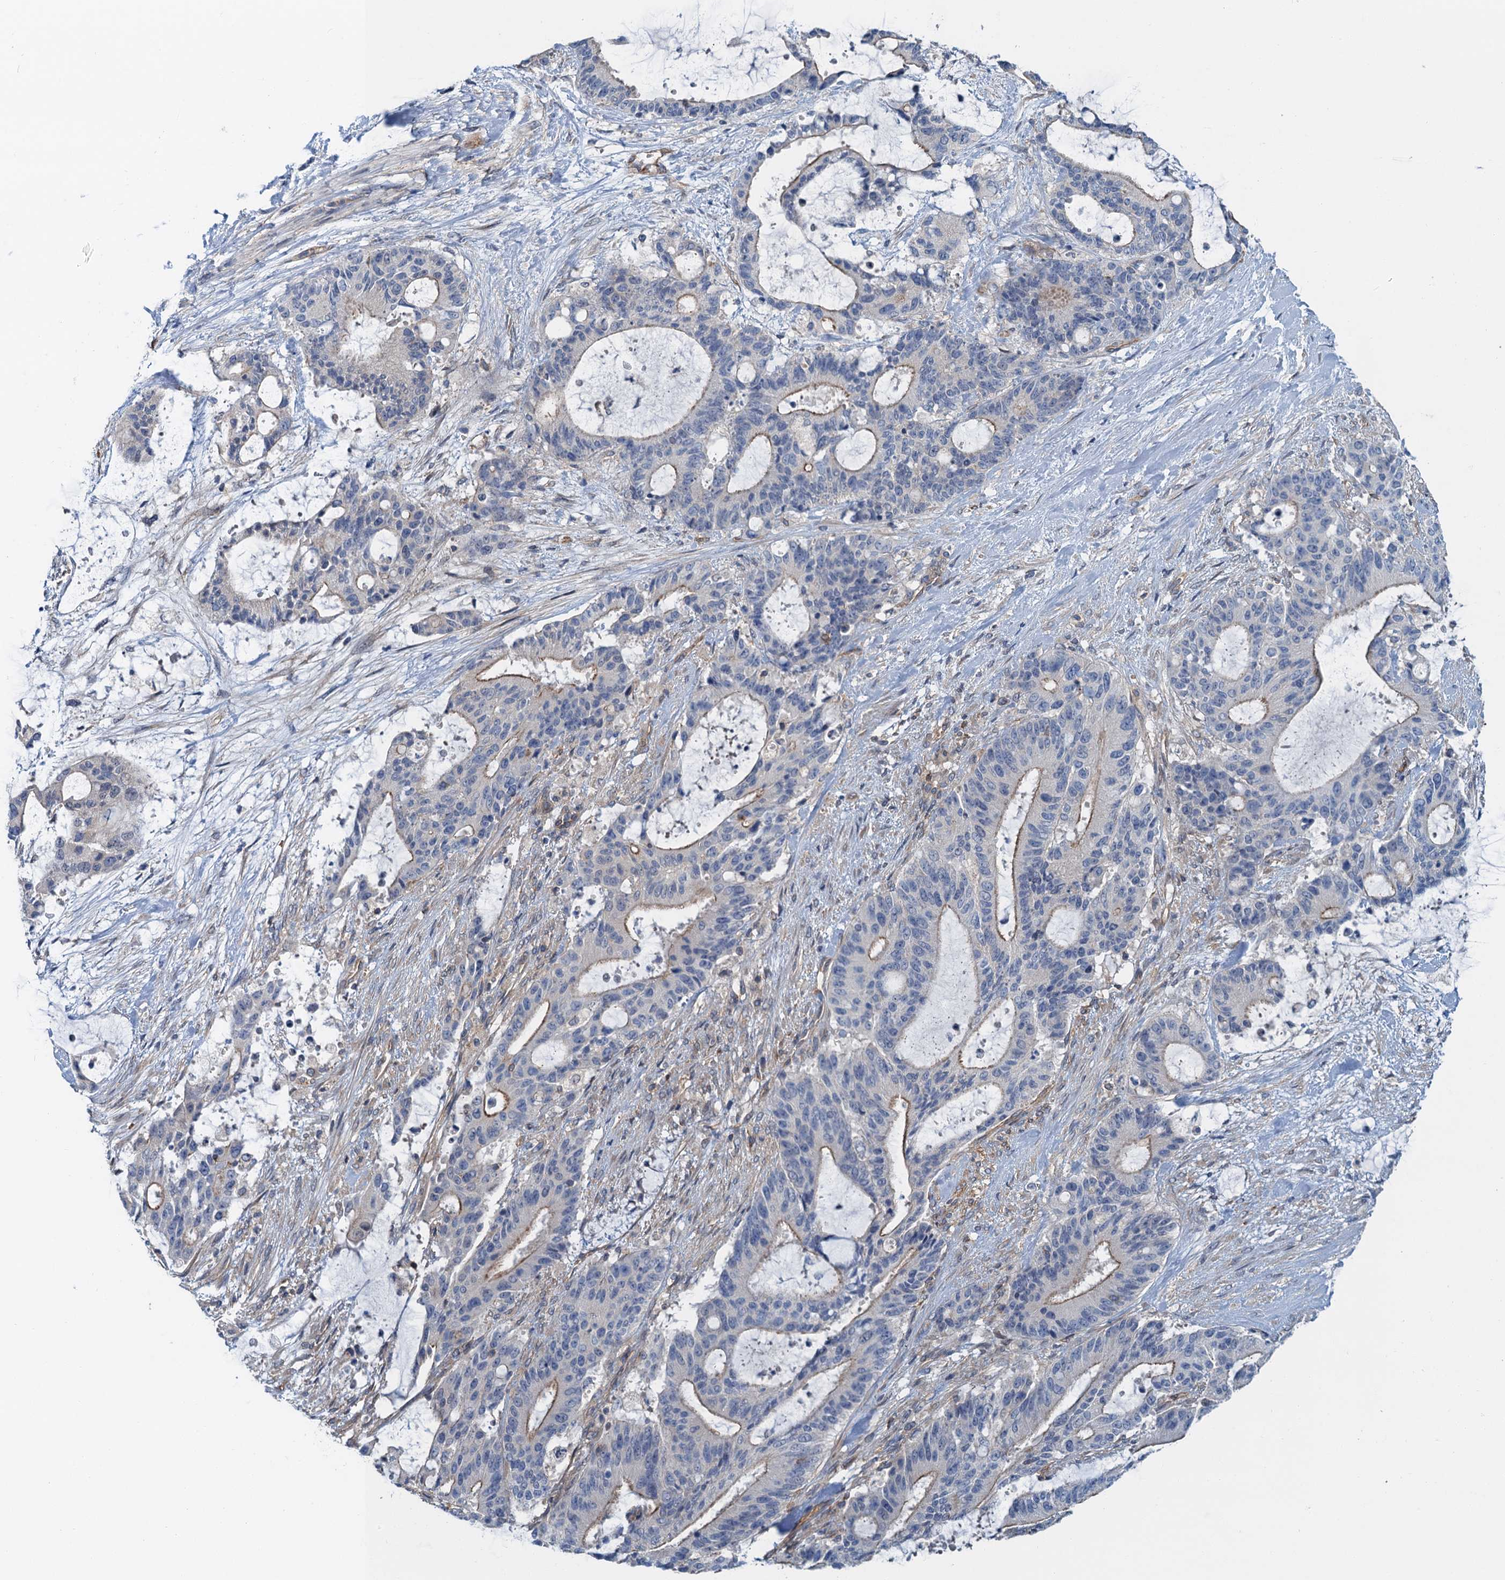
{"staining": {"intensity": "weak", "quantity": "<25%", "location": "cytoplasmic/membranous"}, "tissue": "liver cancer", "cell_type": "Tumor cells", "image_type": "cancer", "snomed": [{"axis": "morphology", "description": "Normal tissue, NOS"}, {"axis": "morphology", "description": "Cholangiocarcinoma"}, {"axis": "topography", "description": "Liver"}, {"axis": "topography", "description": "Peripheral nerve tissue"}], "caption": "Immunohistochemistry of human liver cholangiocarcinoma exhibits no positivity in tumor cells.", "gene": "ROGDI", "patient": {"sex": "female", "age": 73}}